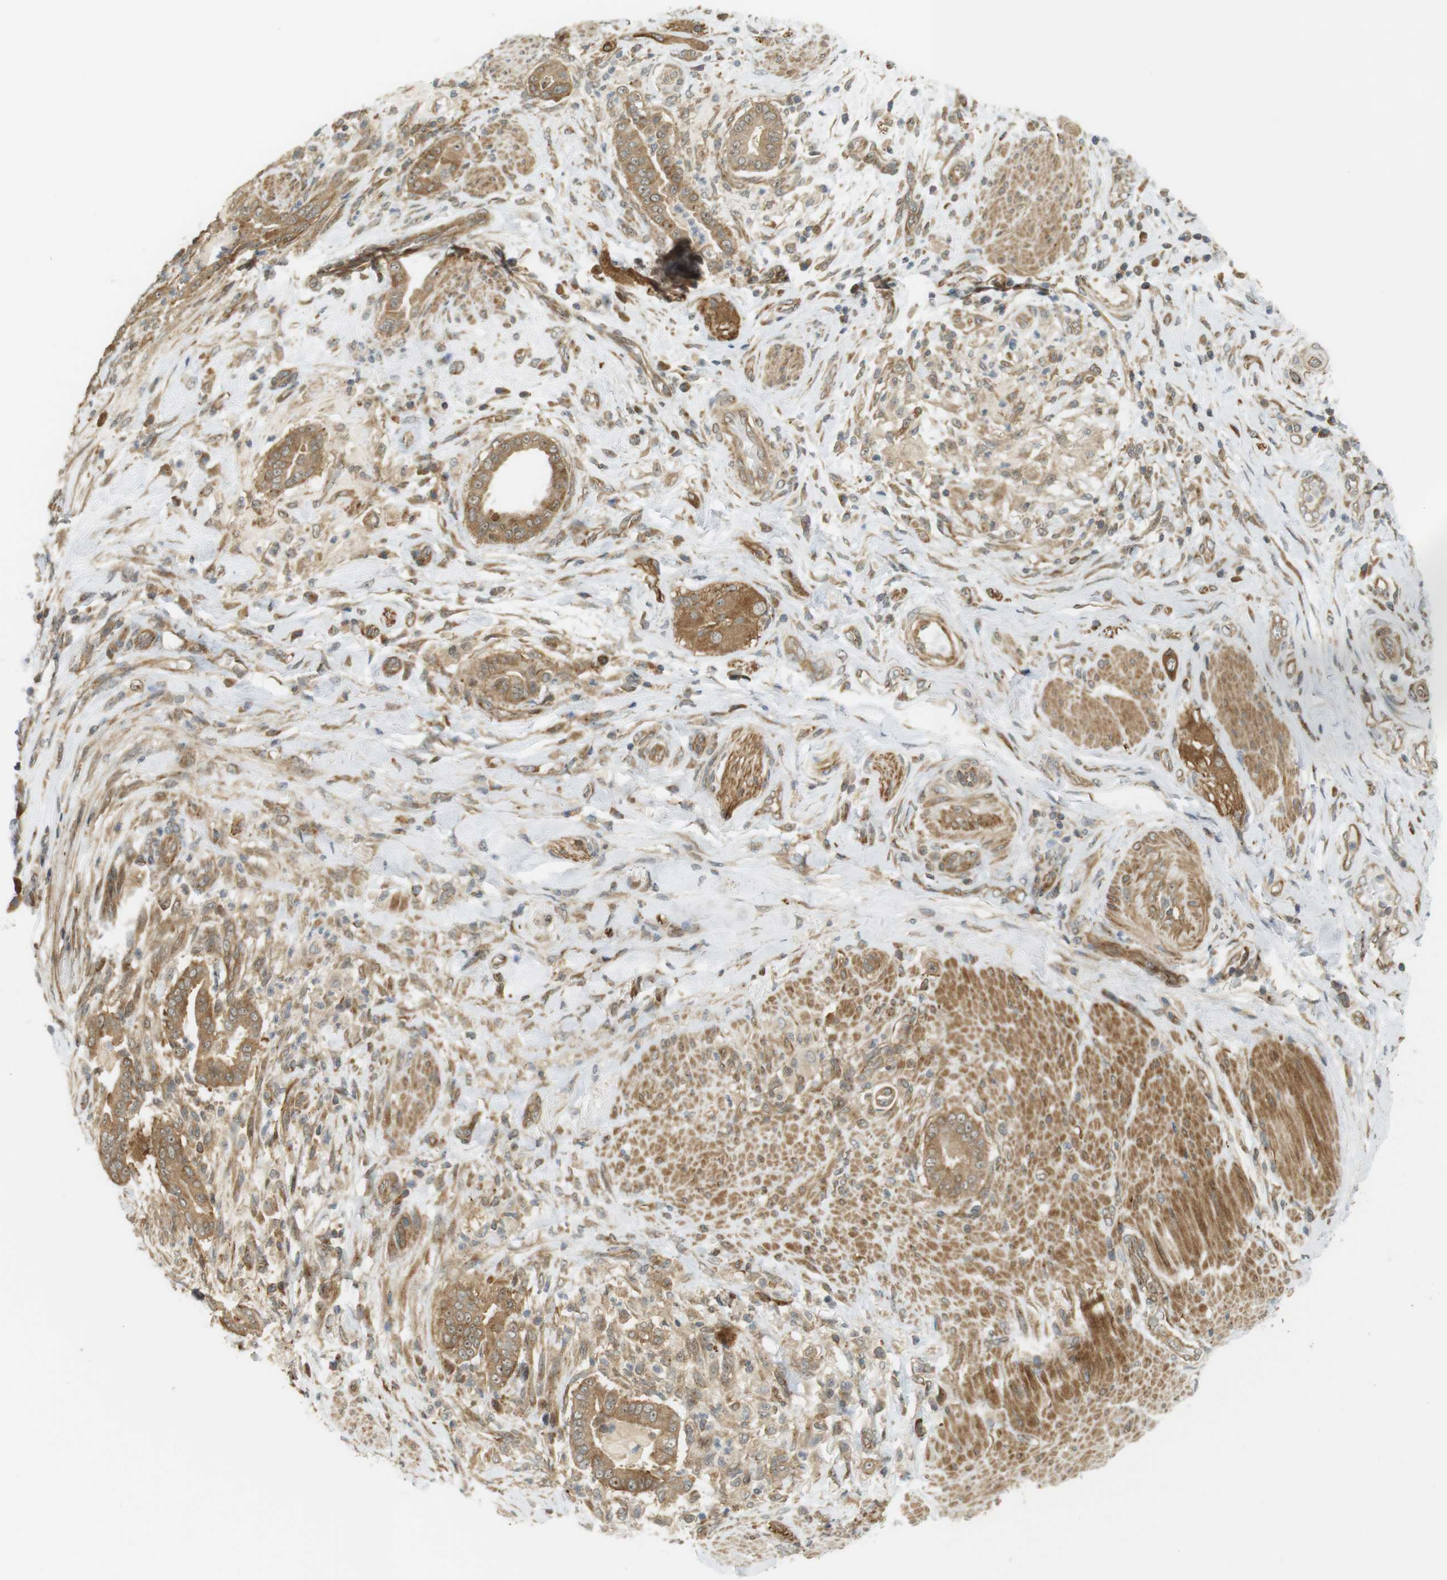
{"staining": {"intensity": "moderate", "quantity": ">75%", "location": "cytoplasmic/membranous,nuclear"}, "tissue": "pancreatic cancer", "cell_type": "Tumor cells", "image_type": "cancer", "snomed": [{"axis": "morphology", "description": "Normal tissue, NOS"}, {"axis": "morphology", "description": "Adenocarcinoma, NOS"}, {"axis": "topography", "description": "Pancreas"}], "caption": "Protein expression analysis of pancreatic adenocarcinoma displays moderate cytoplasmic/membranous and nuclear positivity in approximately >75% of tumor cells. Using DAB (brown) and hematoxylin (blue) stains, captured at high magnification using brightfield microscopy.", "gene": "PA2G4", "patient": {"sex": "male", "age": 63}}